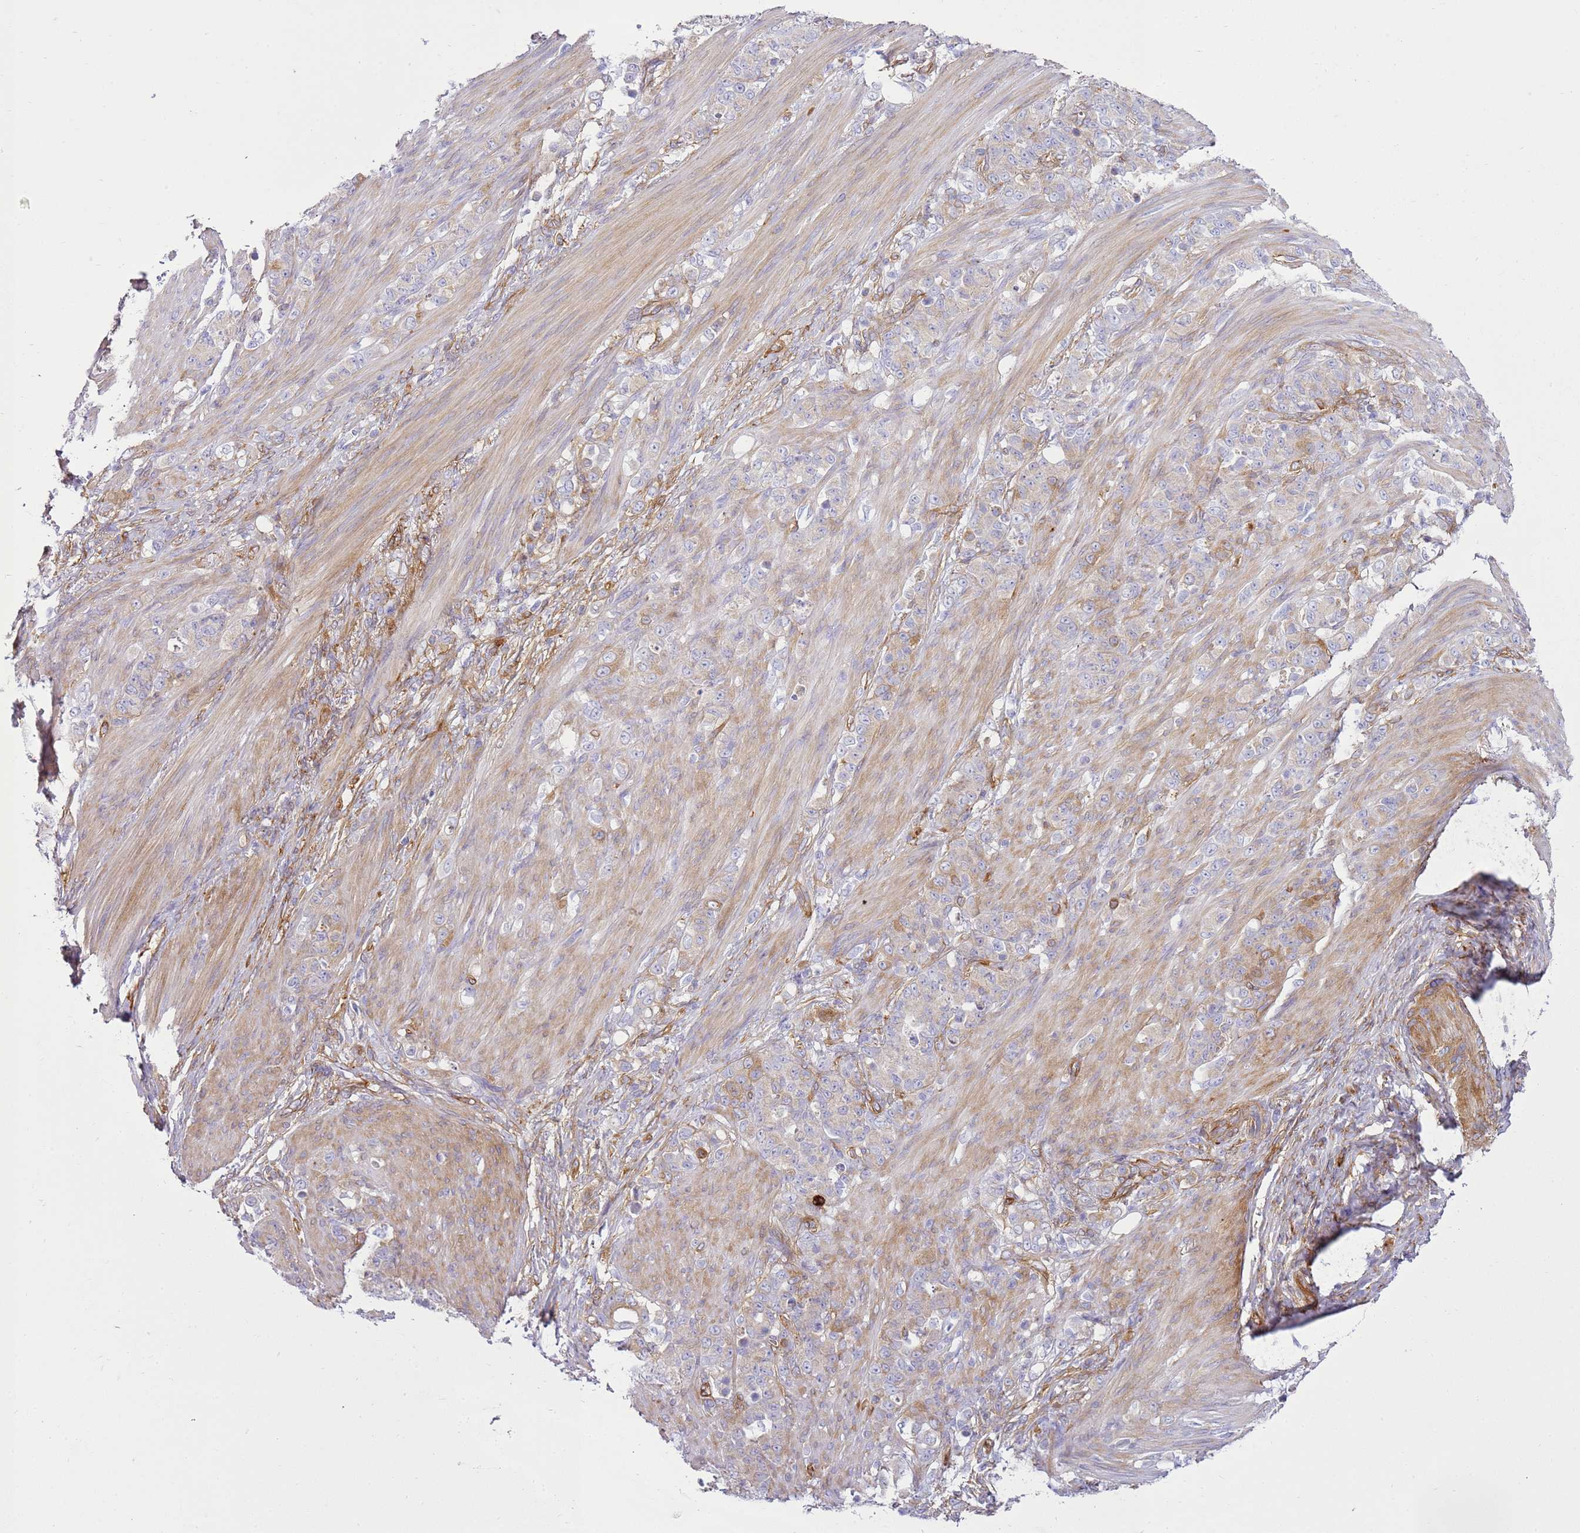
{"staining": {"intensity": "moderate", "quantity": "<25%", "location": "cytoplasmic/membranous"}, "tissue": "stomach cancer", "cell_type": "Tumor cells", "image_type": "cancer", "snomed": [{"axis": "morphology", "description": "Adenocarcinoma, NOS"}, {"axis": "topography", "description": "Stomach"}], "caption": "Protein expression analysis of stomach cancer (adenocarcinoma) displays moderate cytoplasmic/membranous staining in about <25% of tumor cells. The staining was performed using DAB (3,3'-diaminobenzidine) to visualize the protein expression in brown, while the nuclei were stained in blue with hematoxylin (Magnification: 20x).", "gene": "SNX21", "patient": {"sex": "female", "age": 79}}